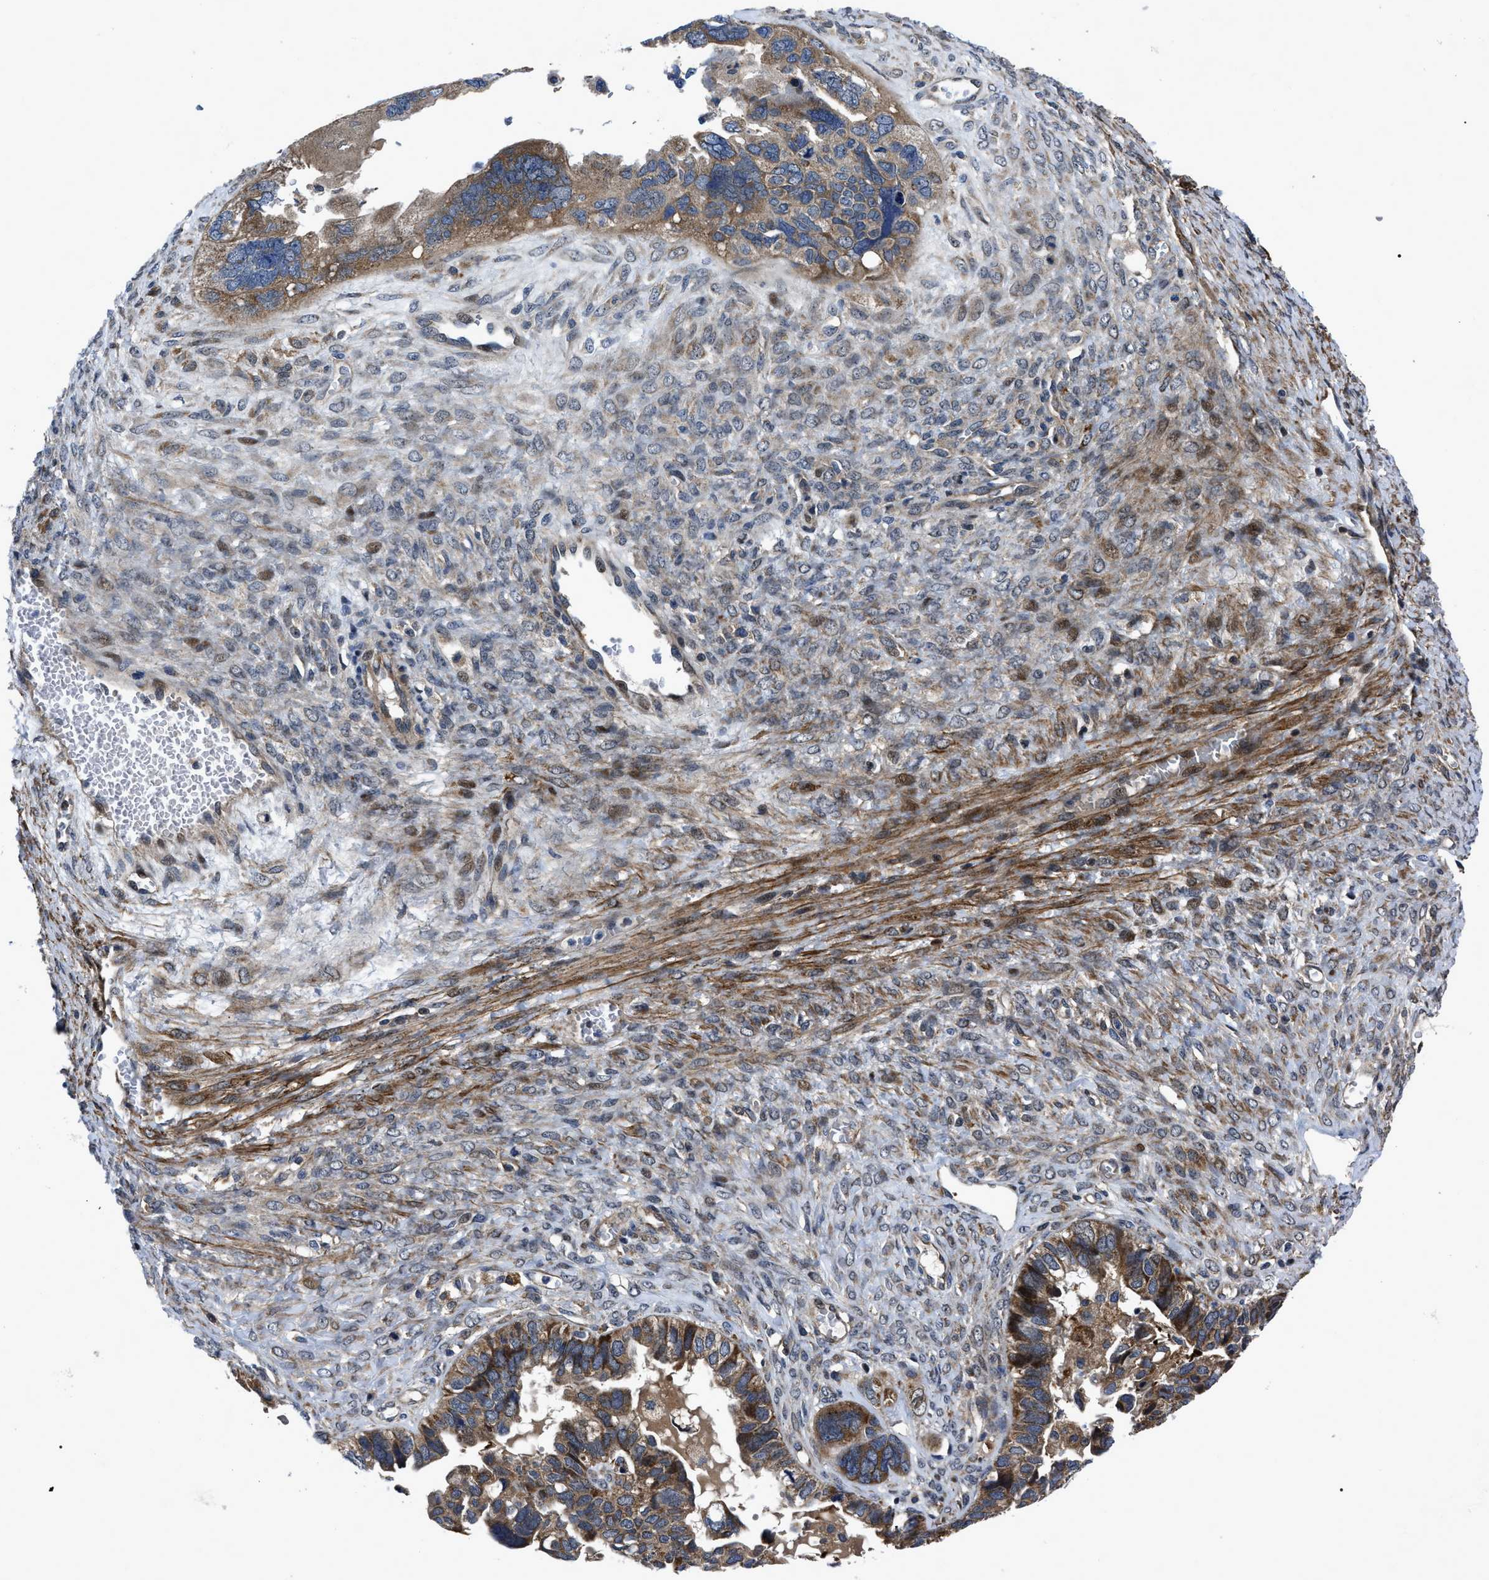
{"staining": {"intensity": "moderate", "quantity": ">75%", "location": "cytoplasmic/membranous"}, "tissue": "ovarian cancer", "cell_type": "Tumor cells", "image_type": "cancer", "snomed": [{"axis": "morphology", "description": "Cystadenocarcinoma, serous, NOS"}, {"axis": "topography", "description": "Ovary"}], "caption": "Serous cystadenocarcinoma (ovarian) tissue reveals moderate cytoplasmic/membranous staining in approximately >75% of tumor cells", "gene": "PPWD1", "patient": {"sex": "female", "age": 79}}